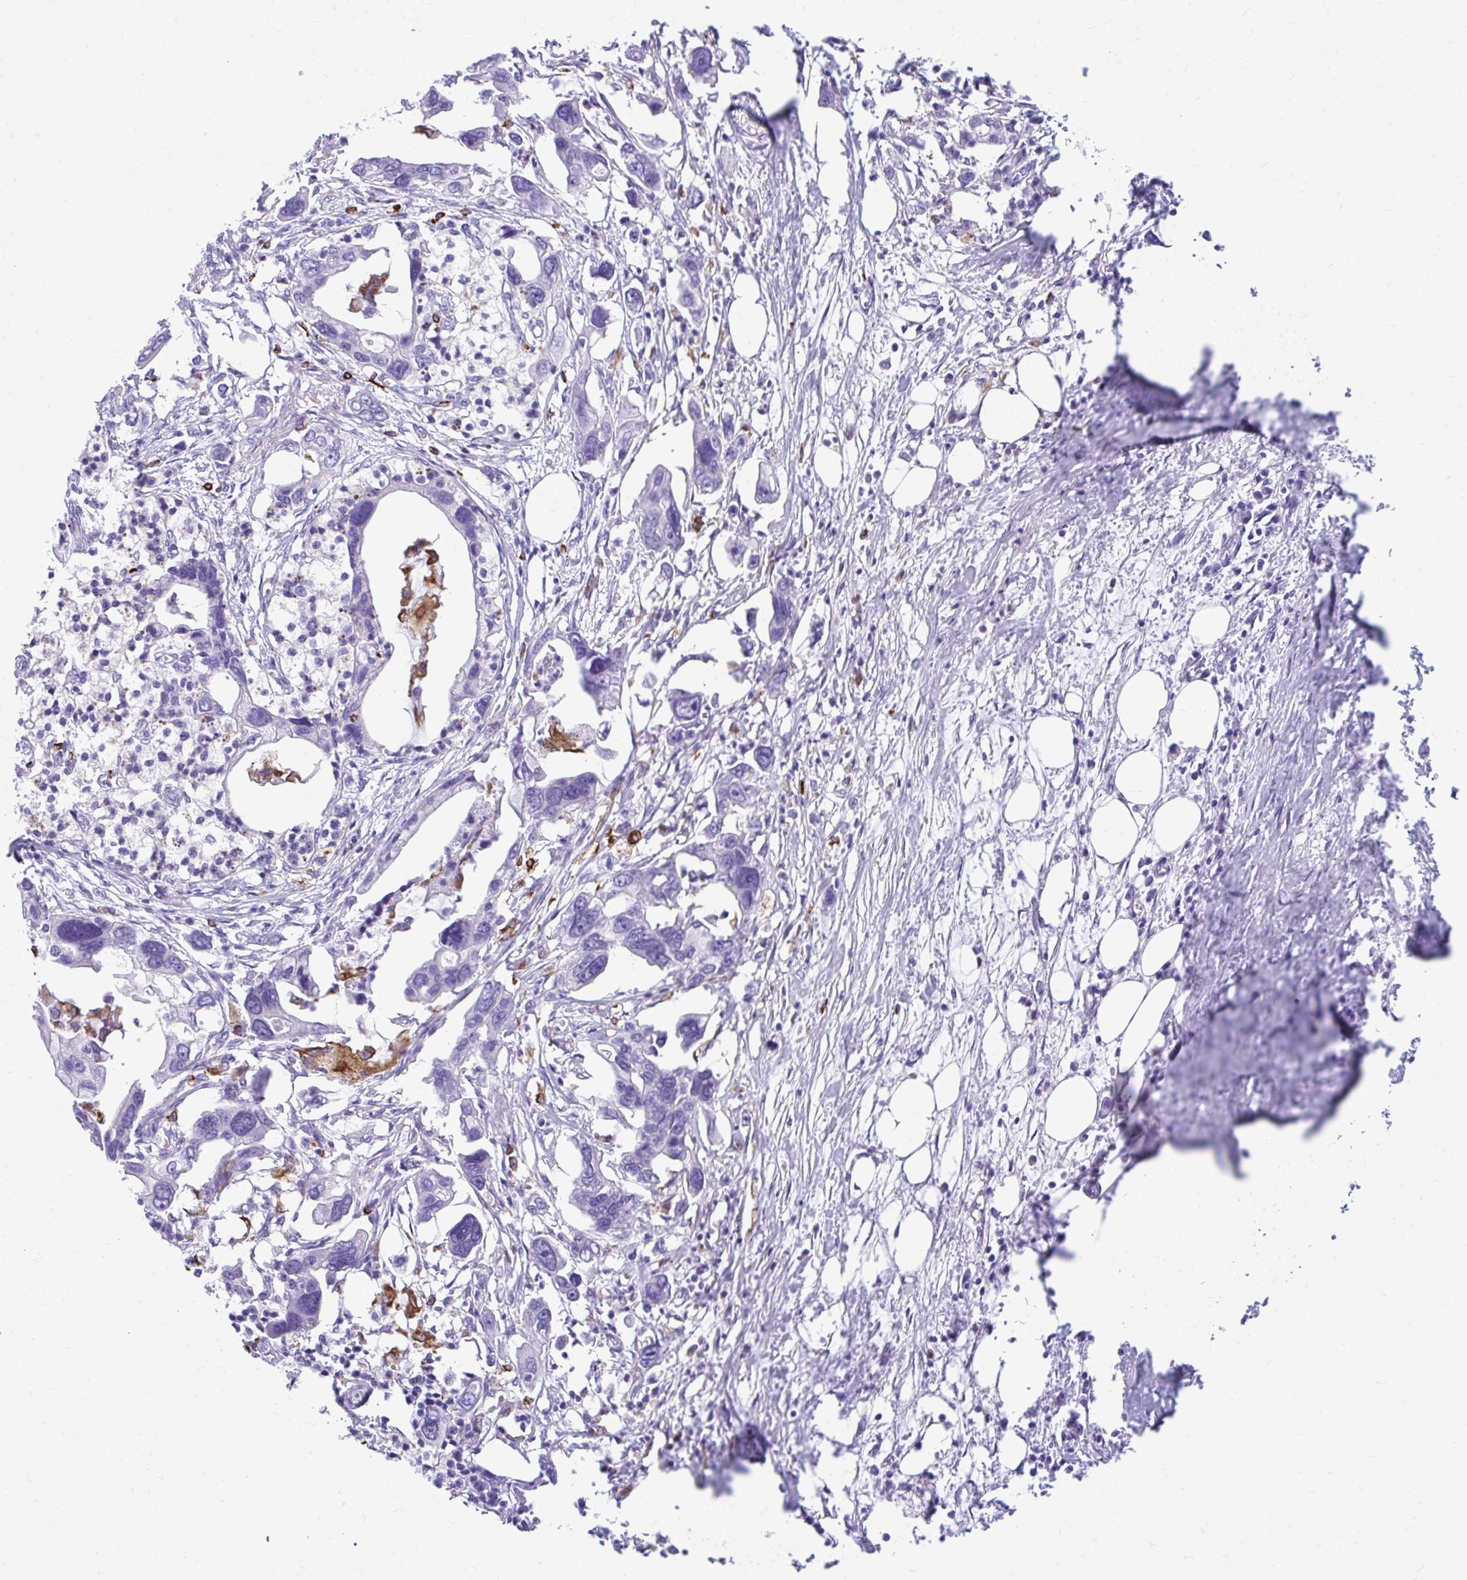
{"staining": {"intensity": "negative", "quantity": "none", "location": "none"}, "tissue": "pancreatic cancer", "cell_type": "Tumor cells", "image_type": "cancer", "snomed": [{"axis": "morphology", "description": "Adenocarcinoma, NOS"}, {"axis": "topography", "description": "Pancreas"}], "caption": "Pancreatic cancer stained for a protein using immunohistochemistry reveals no positivity tumor cells.", "gene": "ZNF699", "patient": {"sex": "female", "age": 83}}